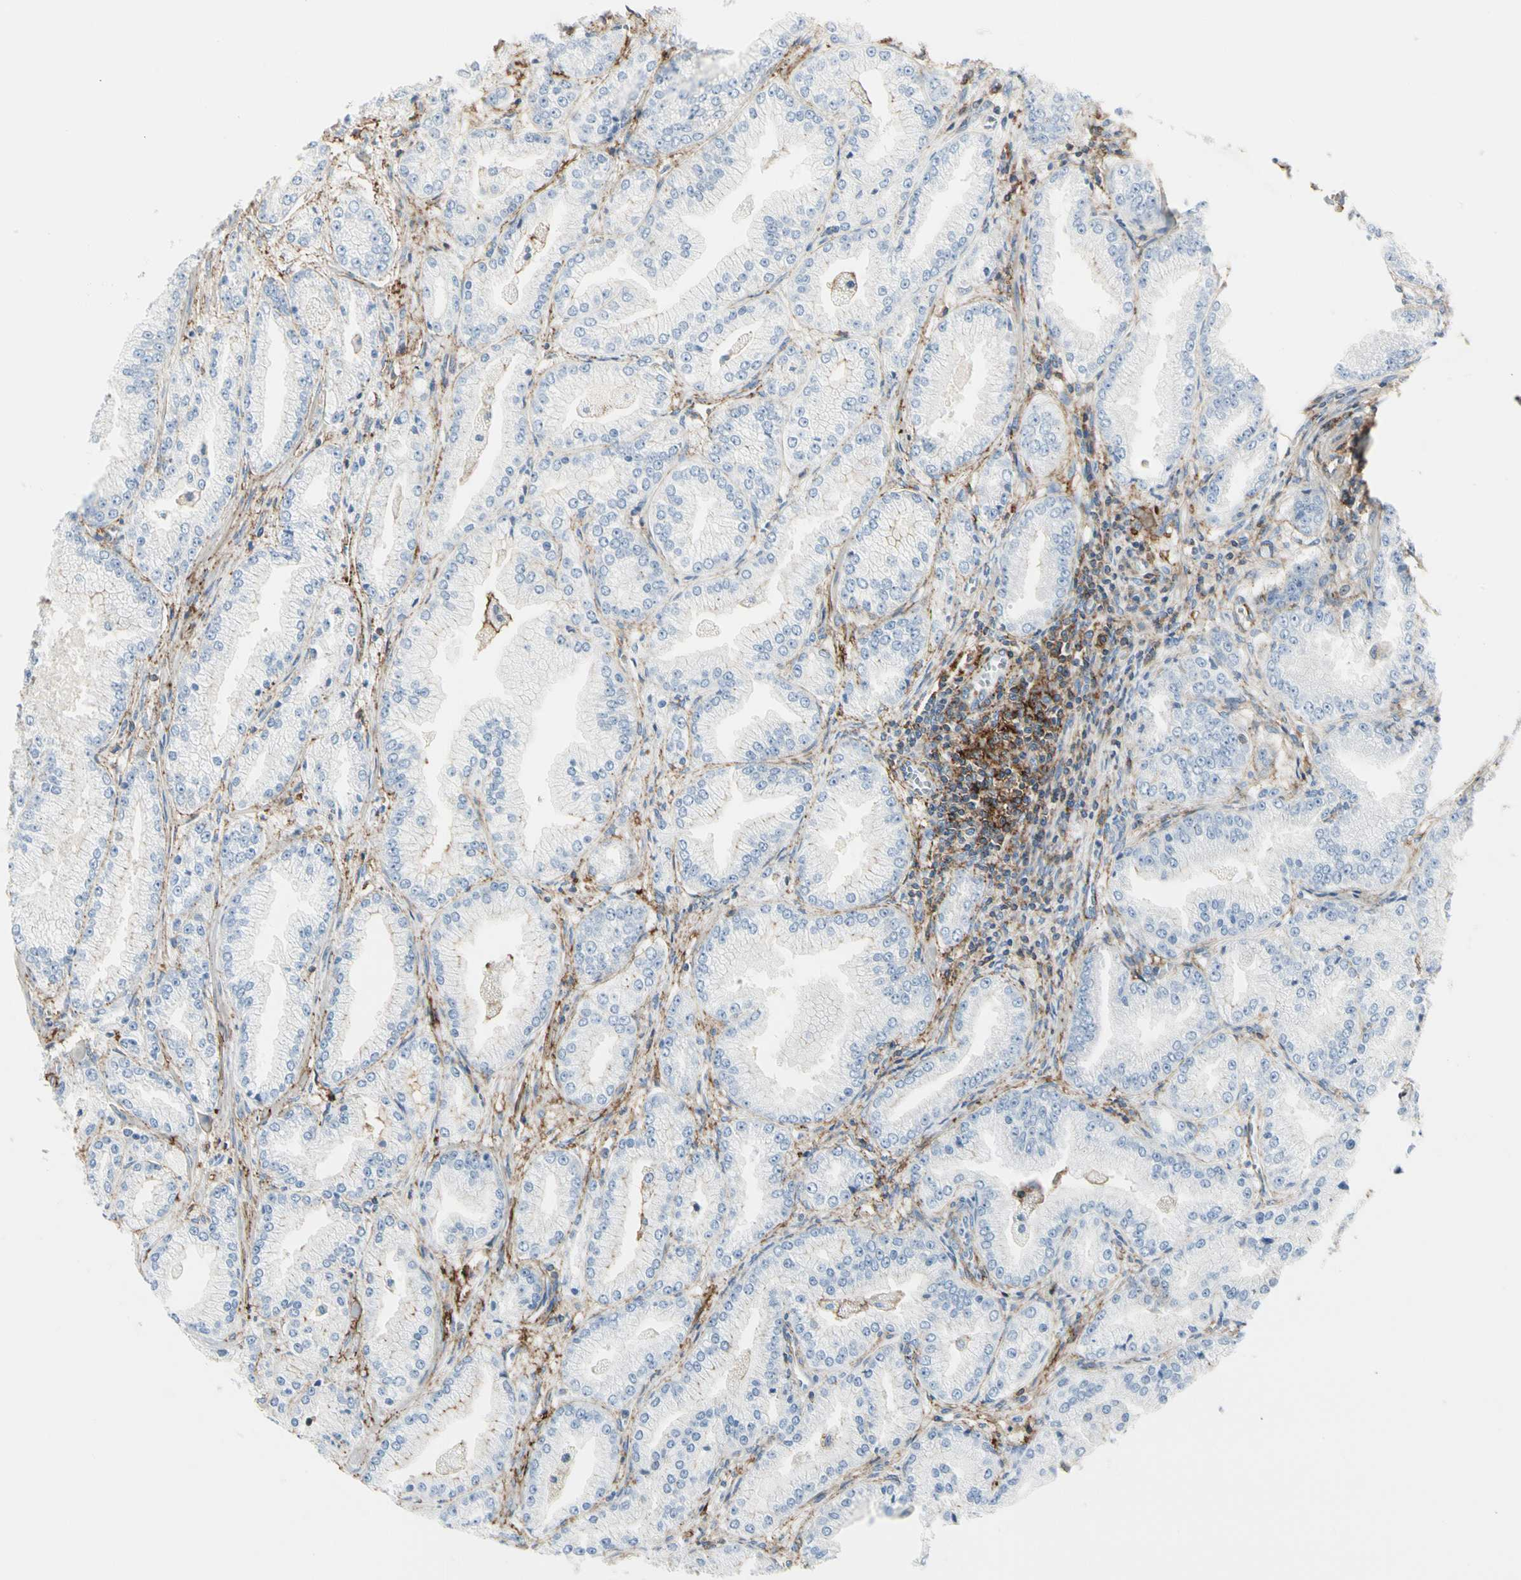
{"staining": {"intensity": "negative", "quantity": "none", "location": "none"}, "tissue": "prostate cancer", "cell_type": "Tumor cells", "image_type": "cancer", "snomed": [{"axis": "morphology", "description": "Adenocarcinoma, High grade"}, {"axis": "topography", "description": "Prostate"}], "caption": "Immunohistochemical staining of human prostate cancer shows no significant expression in tumor cells. Nuclei are stained in blue.", "gene": "CLEC2B", "patient": {"sex": "male", "age": 61}}